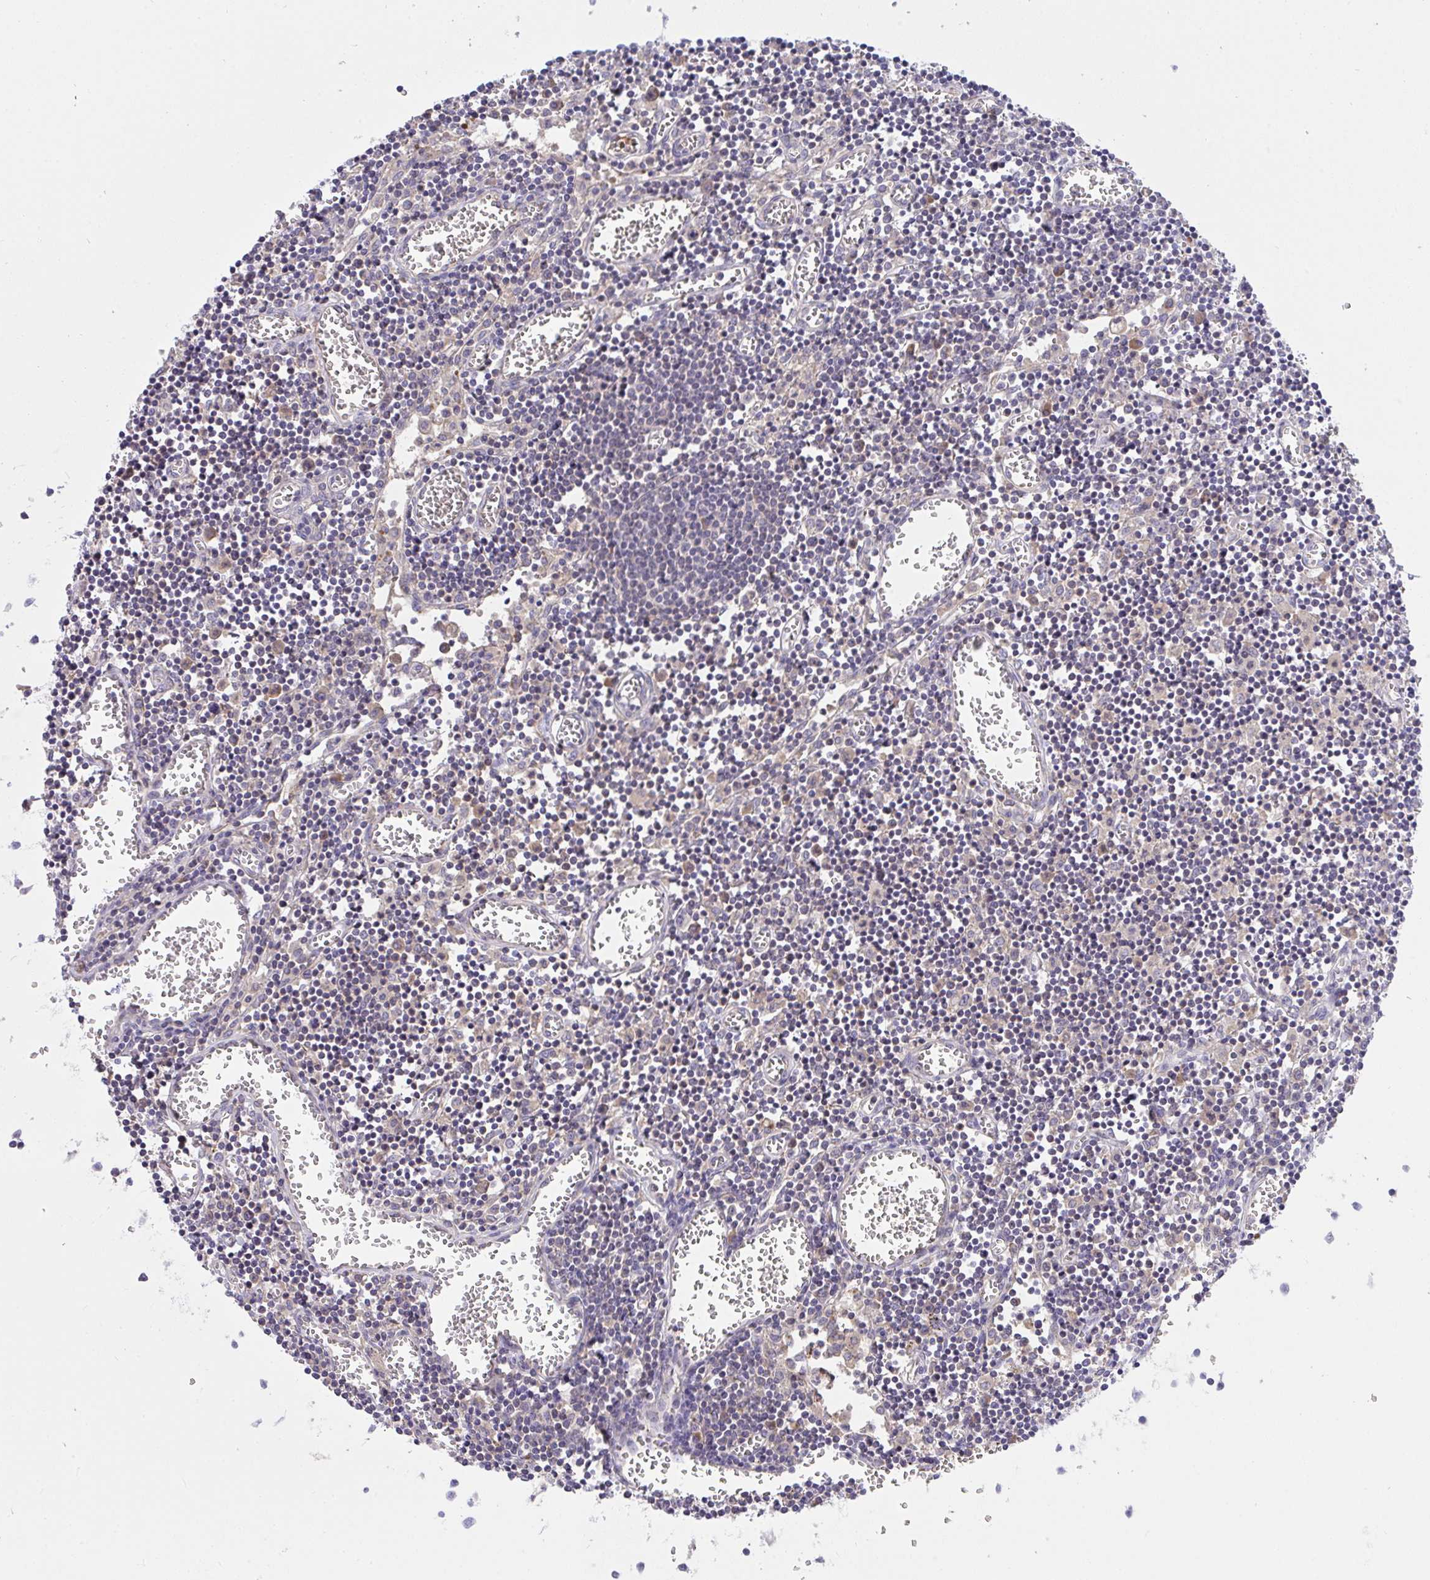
{"staining": {"intensity": "moderate", "quantity": "<25%", "location": "cytoplasmic/membranous"}, "tissue": "lymph node", "cell_type": "Germinal center cells", "image_type": "normal", "snomed": [{"axis": "morphology", "description": "Normal tissue, NOS"}, {"axis": "topography", "description": "Lymph node"}], "caption": "The immunohistochemical stain labels moderate cytoplasmic/membranous staining in germinal center cells of benign lymph node. The protein of interest is shown in brown color, while the nuclei are stained blue.", "gene": "ZNF581", "patient": {"sex": "male", "age": 66}}